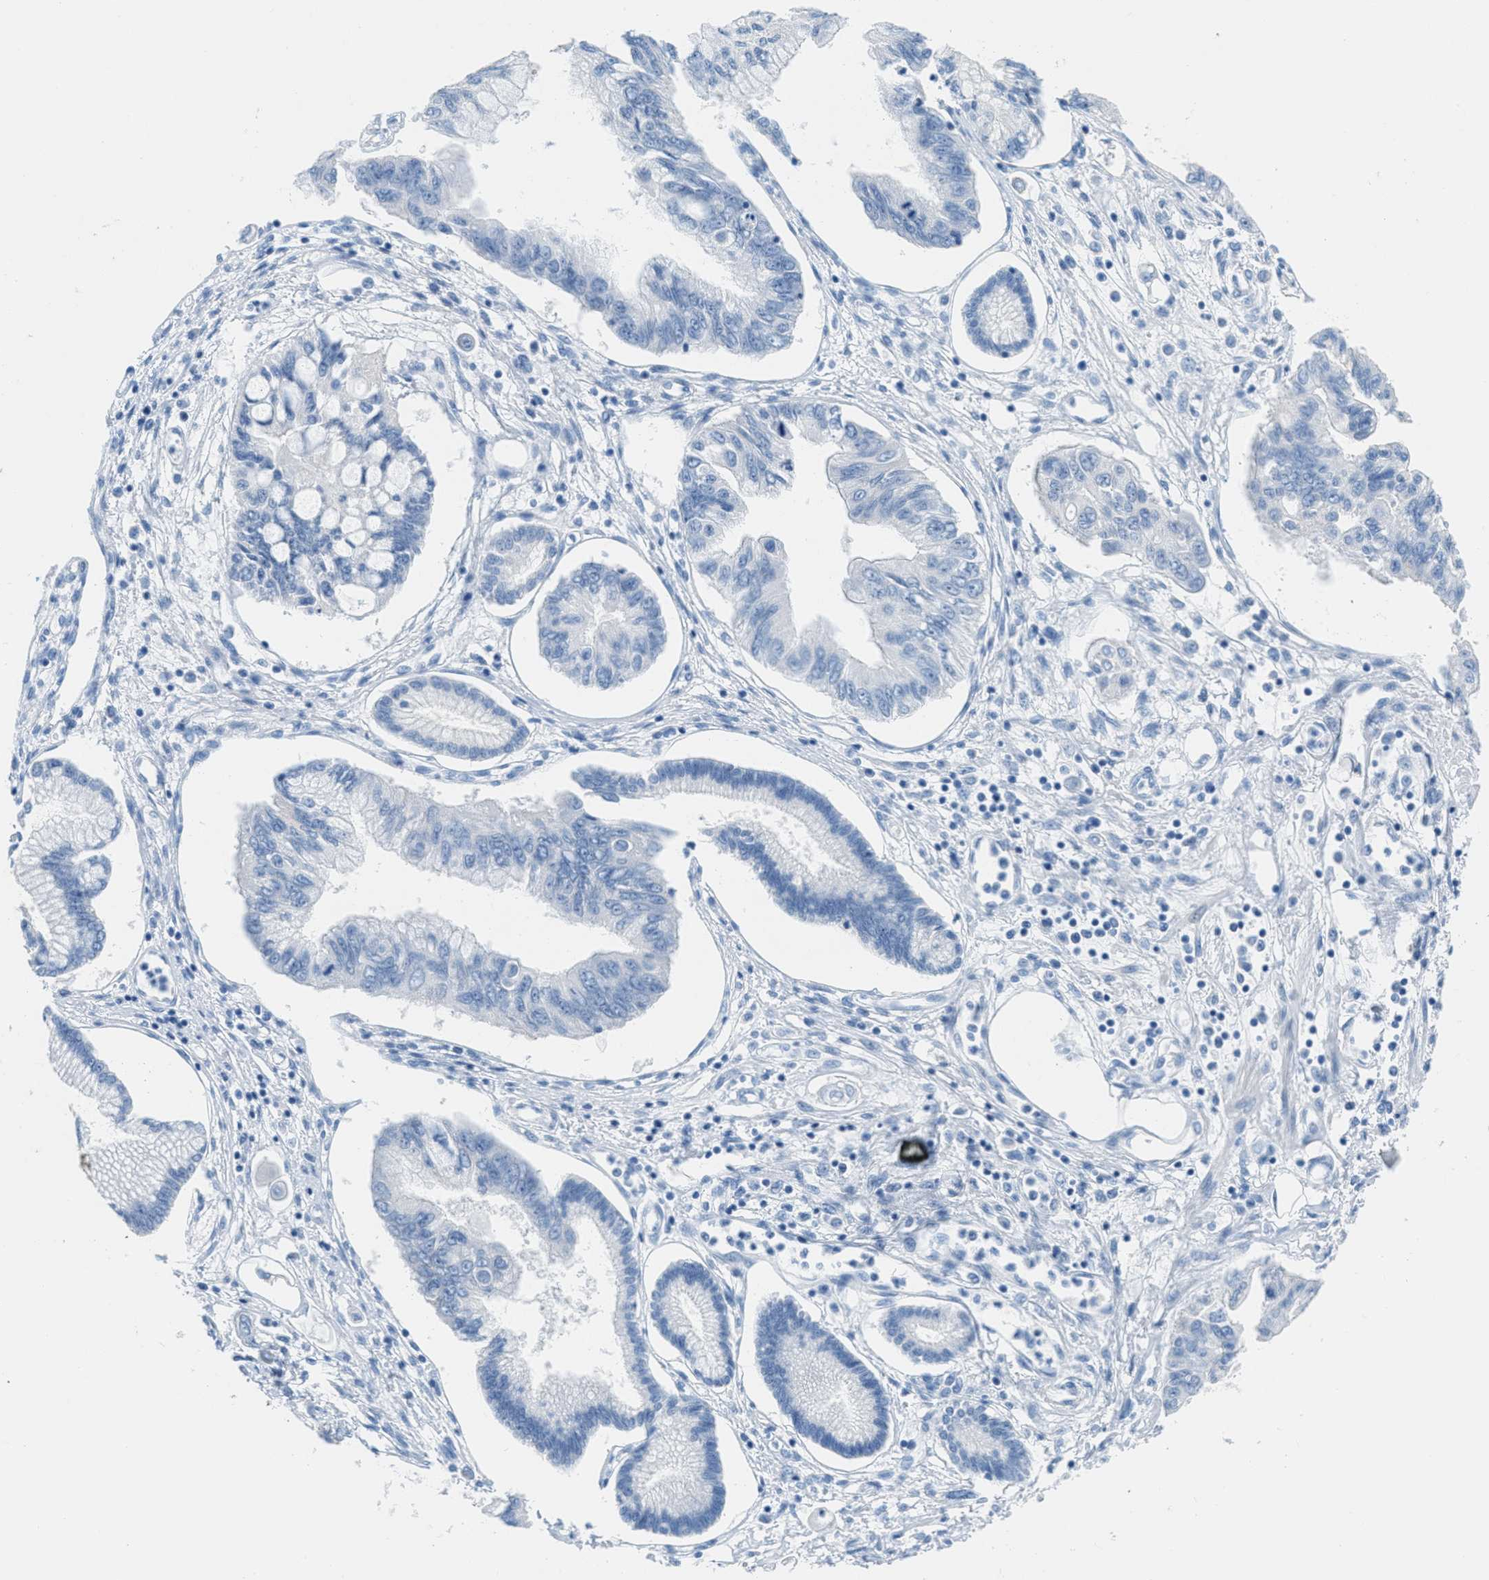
{"staining": {"intensity": "negative", "quantity": "none", "location": "none"}, "tissue": "pancreatic cancer", "cell_type": "Tumor cells", "image_type": "cancer", "snomed": [{"axis": "morphology", "description": "Adenocarcinoma, NOS"}, {"axis": "topography", "description": "Pancreas"}], "caption": "A photomicrograph of pancreatic cancer stained for a protein reveals no brown staining in tumor cells.", "gene": "MGARP", "patient": {"sex": "female", "age": 77}}